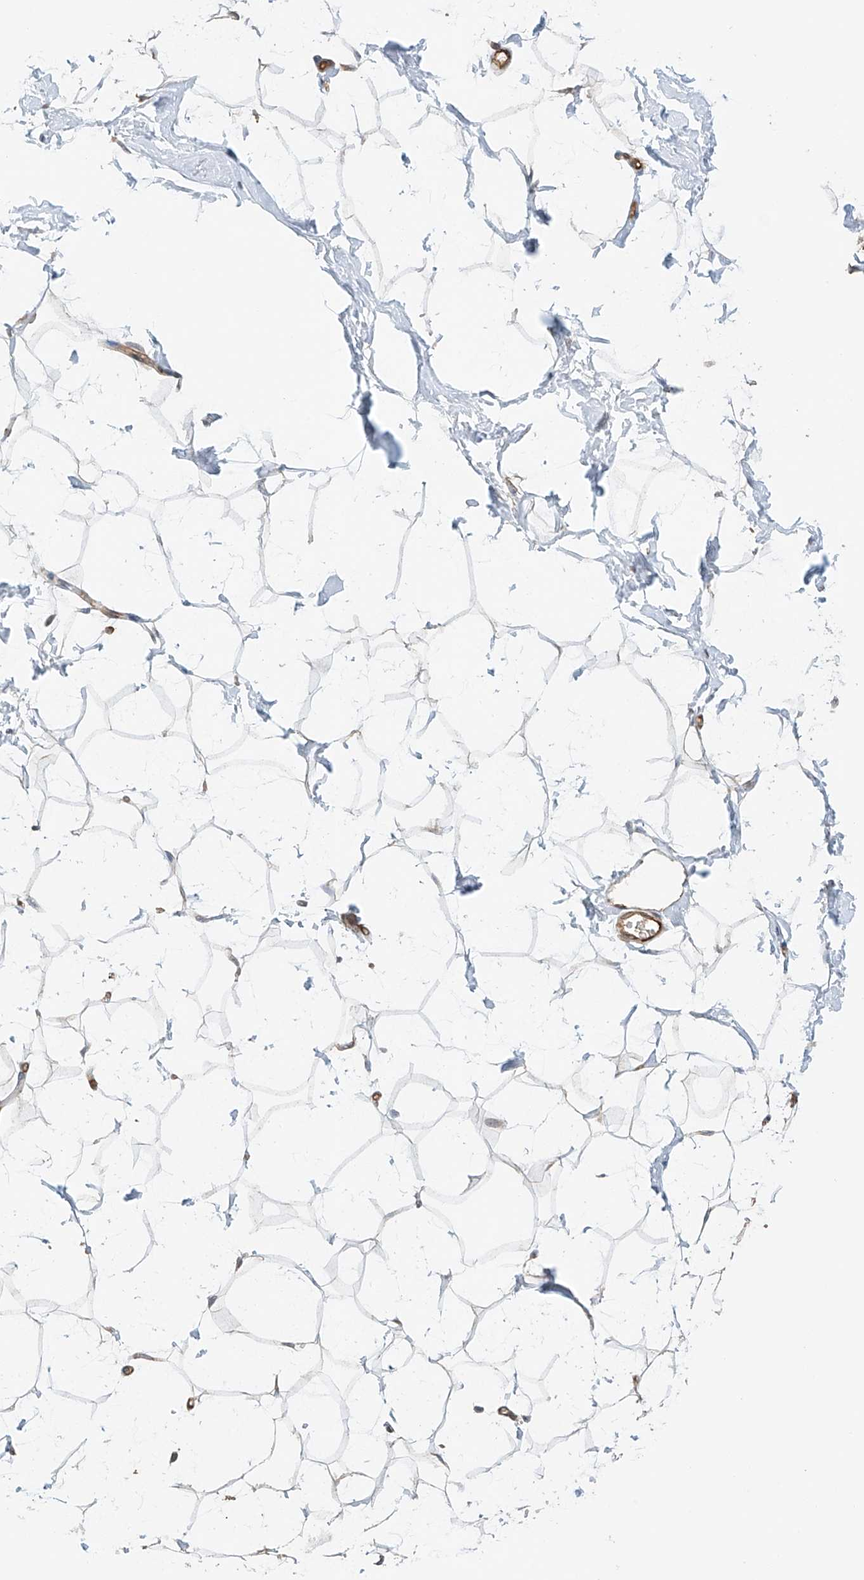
{"staining": {"intensity": "negative", "quantity": "none", "location": "none"}, "tissue": "breast", "cell_type": "Adipocytes", "image_type": "normal", "snomed": [{"axis": "morphology", "description": "Normal tissue, NOS"}, {"axis": "topography", "description": "Breast"}], "caption": "Immunohistochemistry image of benign breast: breast stained with DAB (3,3'-diaminobenzidine) displays no significant protein positivity in adipocytes.", "gene": "FRYL", "patient": {"sex": "female", "age": 26}}